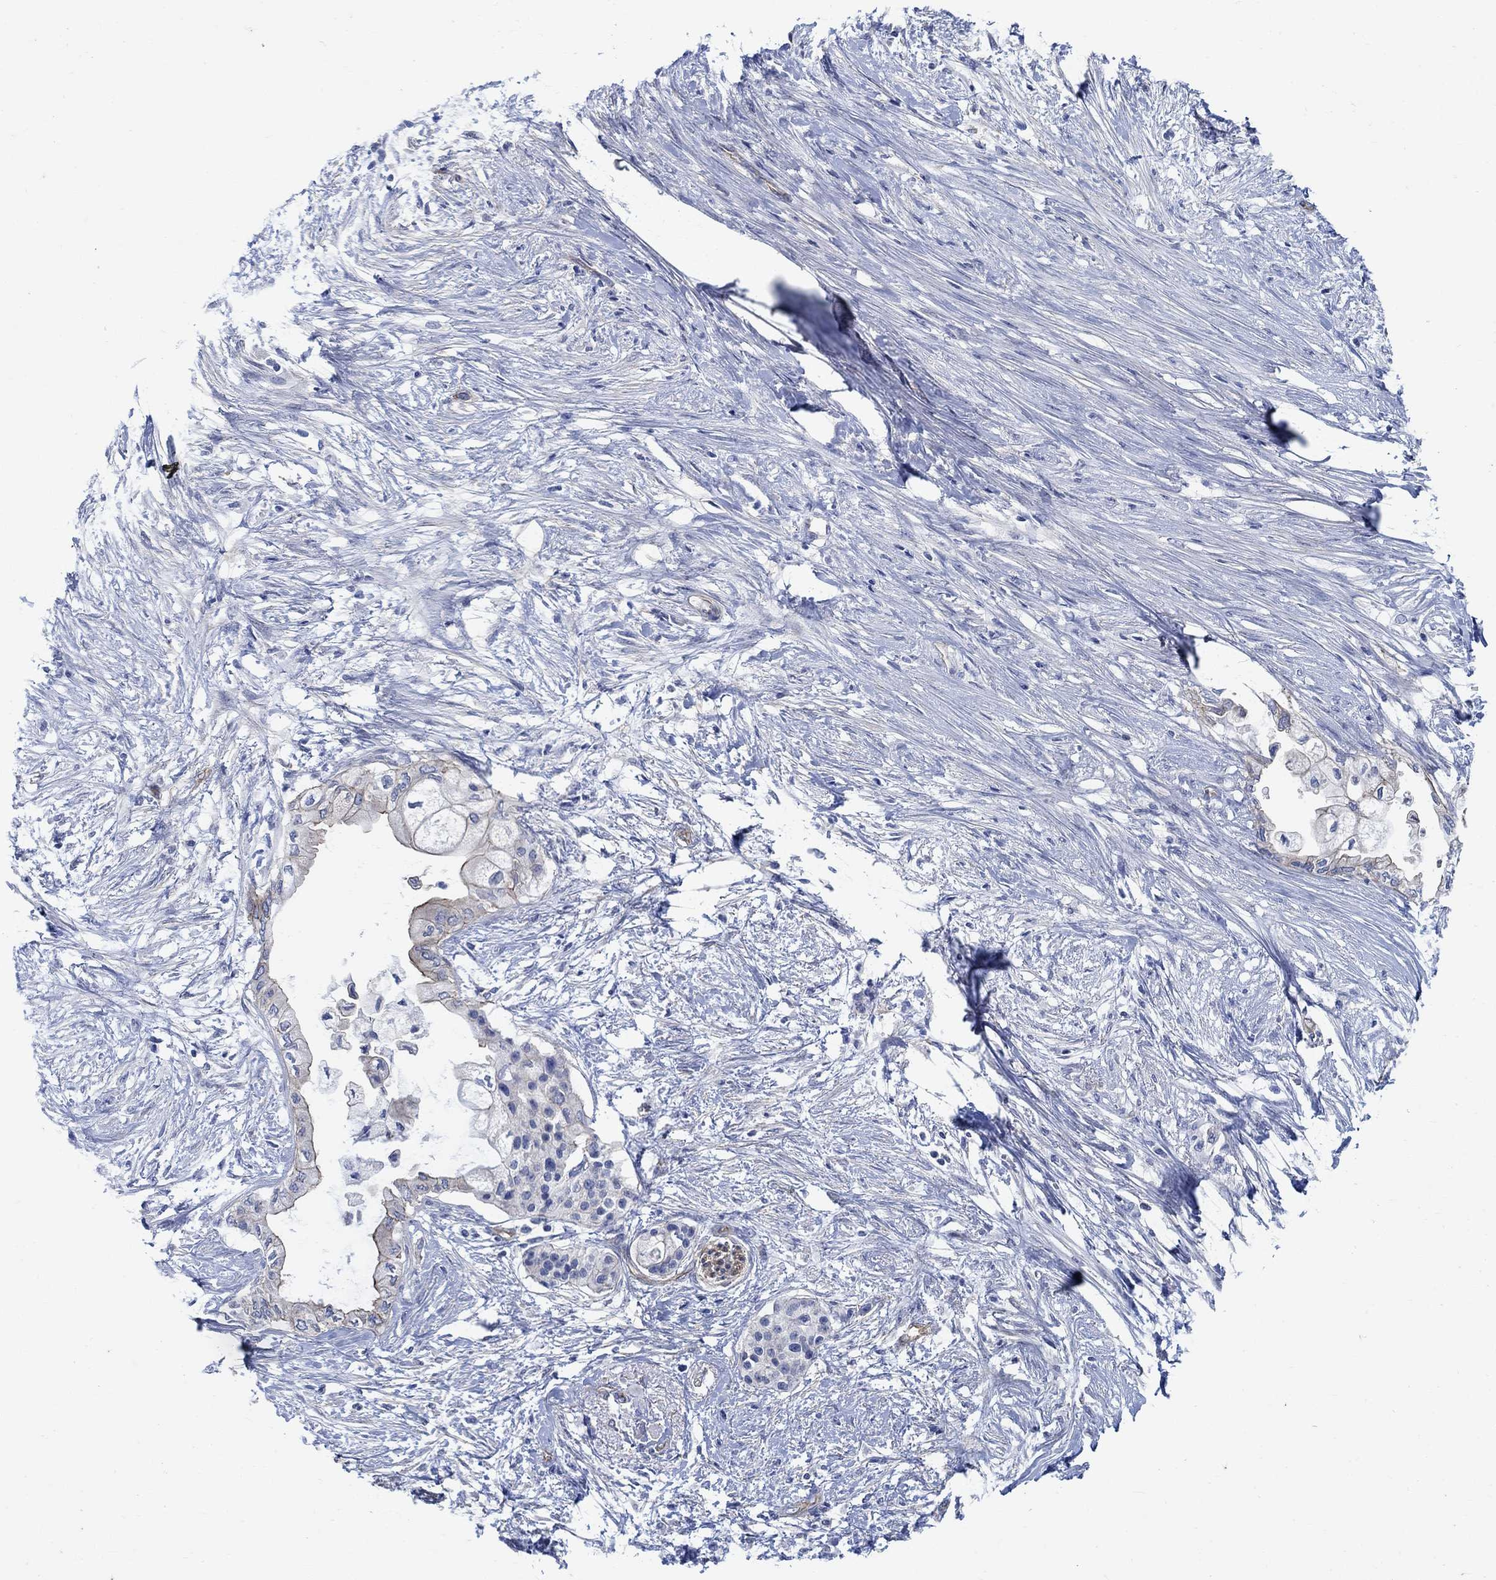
{"staining": {"intensity": "negative", "quantity": "none", "location": "none"}, "tissue": "pancreatic cancer", "cell_type": "Tumor cells", "image_type": "cancer", "snomed": [{"axis": "morphology", "description": "Normal tissue, NOS"}, {"axis": "morphology", "description": "Adenocarcinoma, NOS"}, {"axis": "topography", "description": "Pancreas"}, {"axis": "topography", "description": "Duodenum"}], "caption": "This is a histopathology image of immunohistochemistry staining of pancreatic cancer, which shows no expression in tumor cells.", "gene": "TMEM198", "patient": {"sex": "female", "age": 60}}